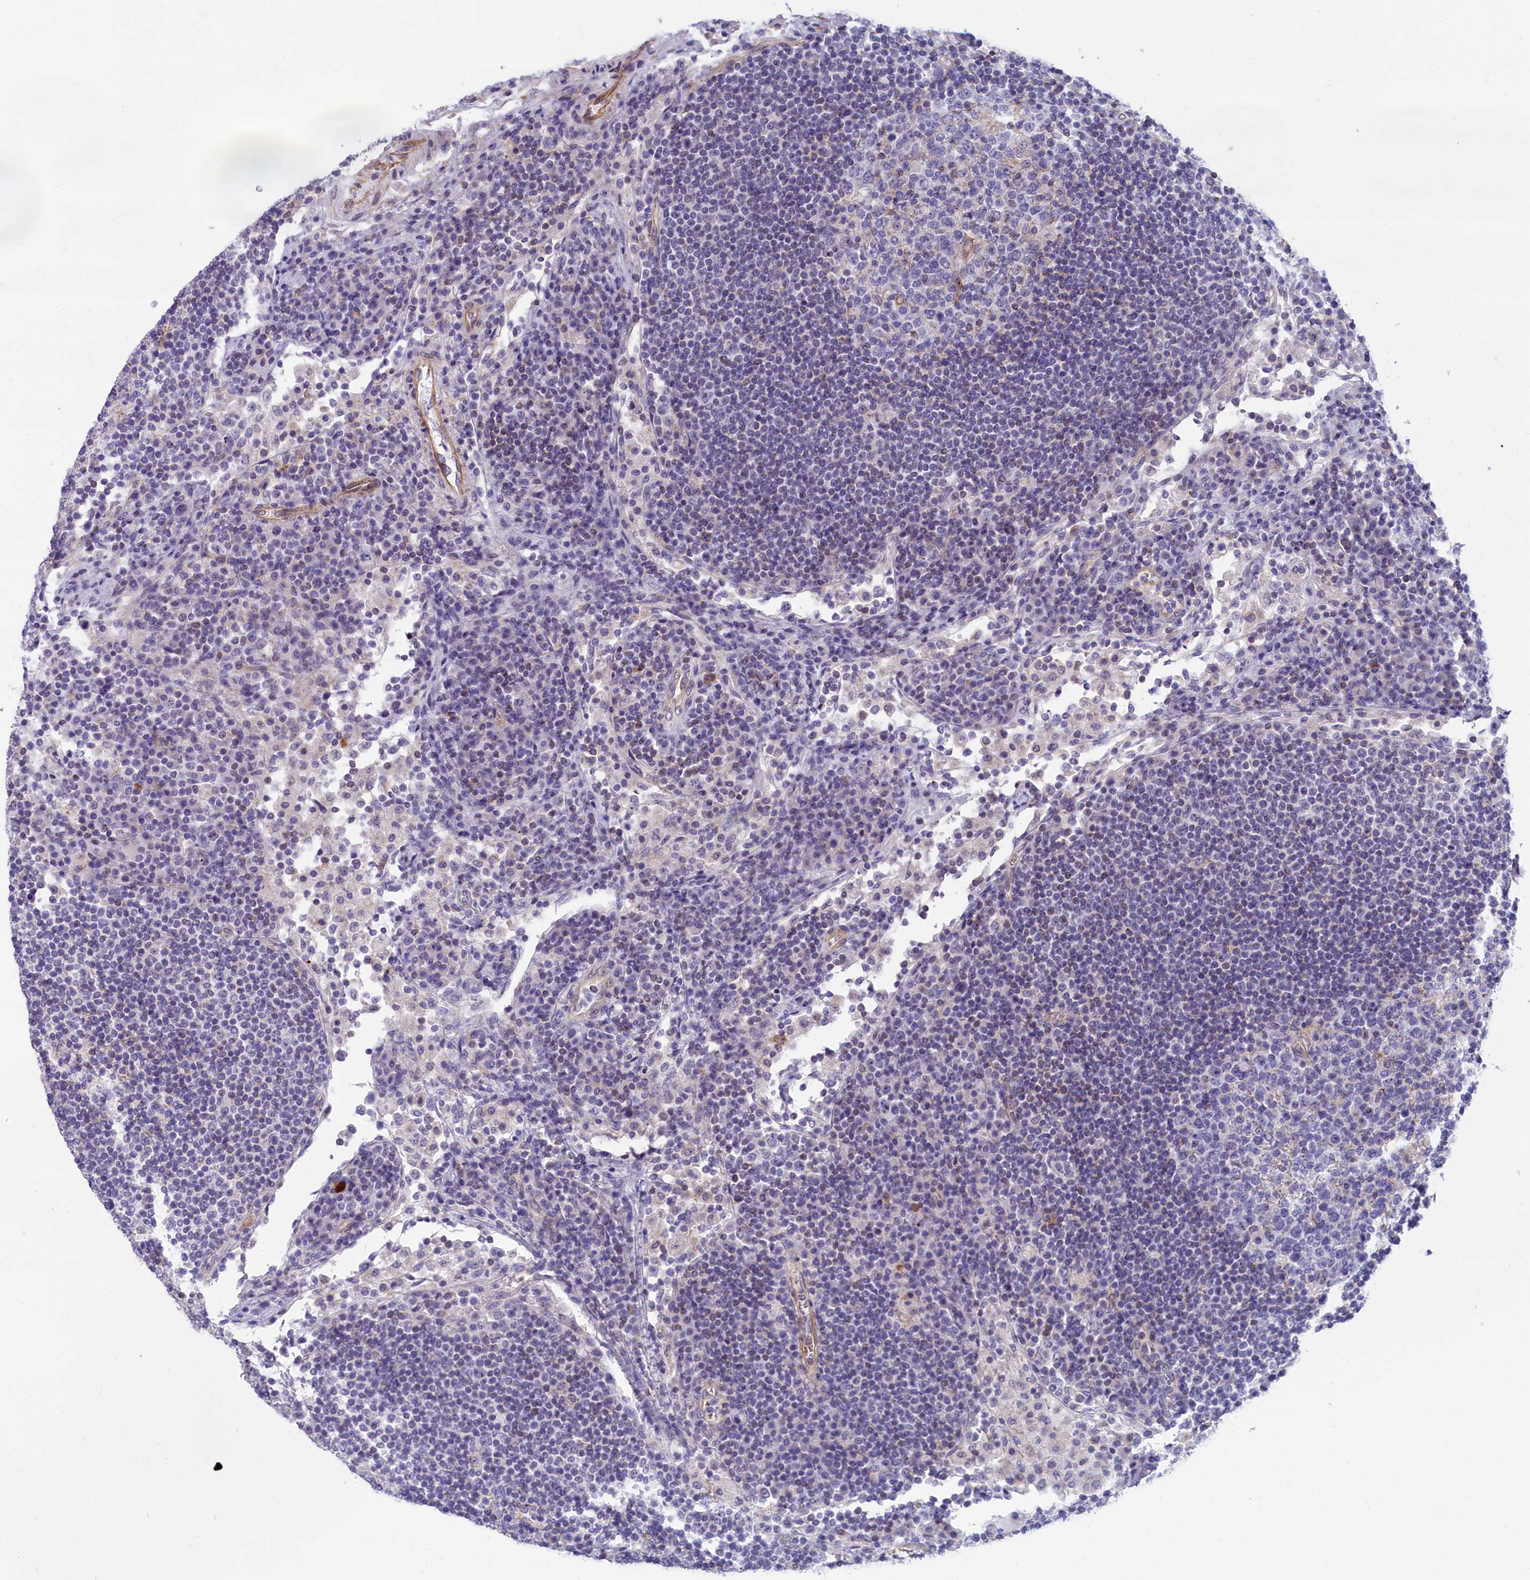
{"staining": {"intensity": "negative", "quantity": "none", "location": "none"}, "tissue": "lymph node", "cell_type": "Germinal center cells", "image_type": "normal", "snomed": [{"axis": "morphology", "description": "Normal tissue, NOS"}, {"axis": "topography", "description": "Lymph node"}], "caption": "Lymph node stained for a protein using immunohistochemistry (IHC) exhibits no staining germinal center cells.", "gene": "ABCC12", "patient": {"sex": "female", "age": 53}}